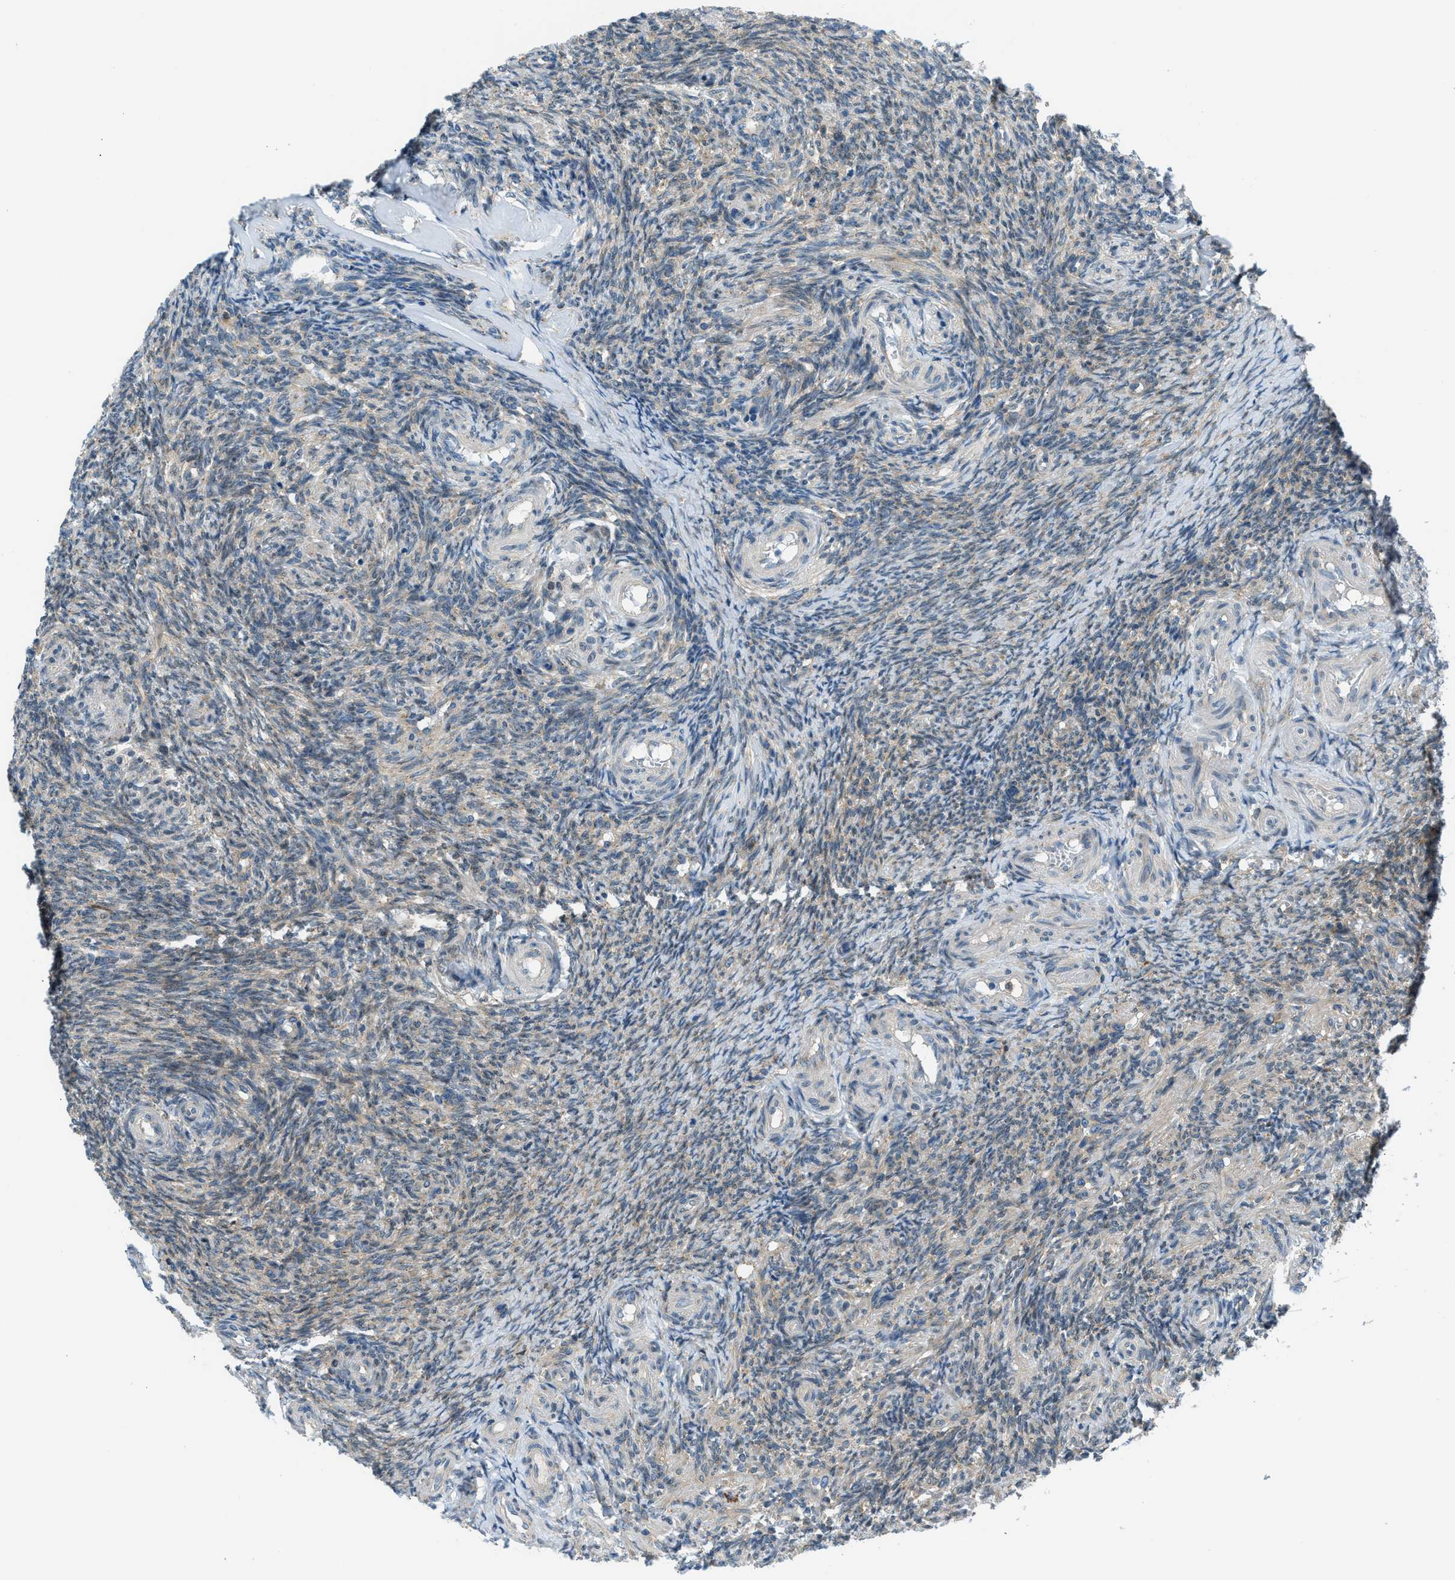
{"staining": {"intensity": "moderate", "quantity": ">75%", "location": "cytoplasmic/membranous"}, "tissue": "ovary", "cell_type": "Follicle cells", "image_type": "normal", "snomed": [{"axis": "morphology", "description": "Normal tissue, NOS"}, {"axis": "topography", "description": "Ovary"}], "caption": "An immunohistochemistry histopathology image of unremarkable tissue is shown. Protein staining in brown labels moderate cytoplasmic/membranous positivity in ovary within follicle cells. (DAB IHC, brown staining for protein, blue staining for nuclei).", "gene": "EDARADD", "patient": {"sex": "female", "age": 41}}